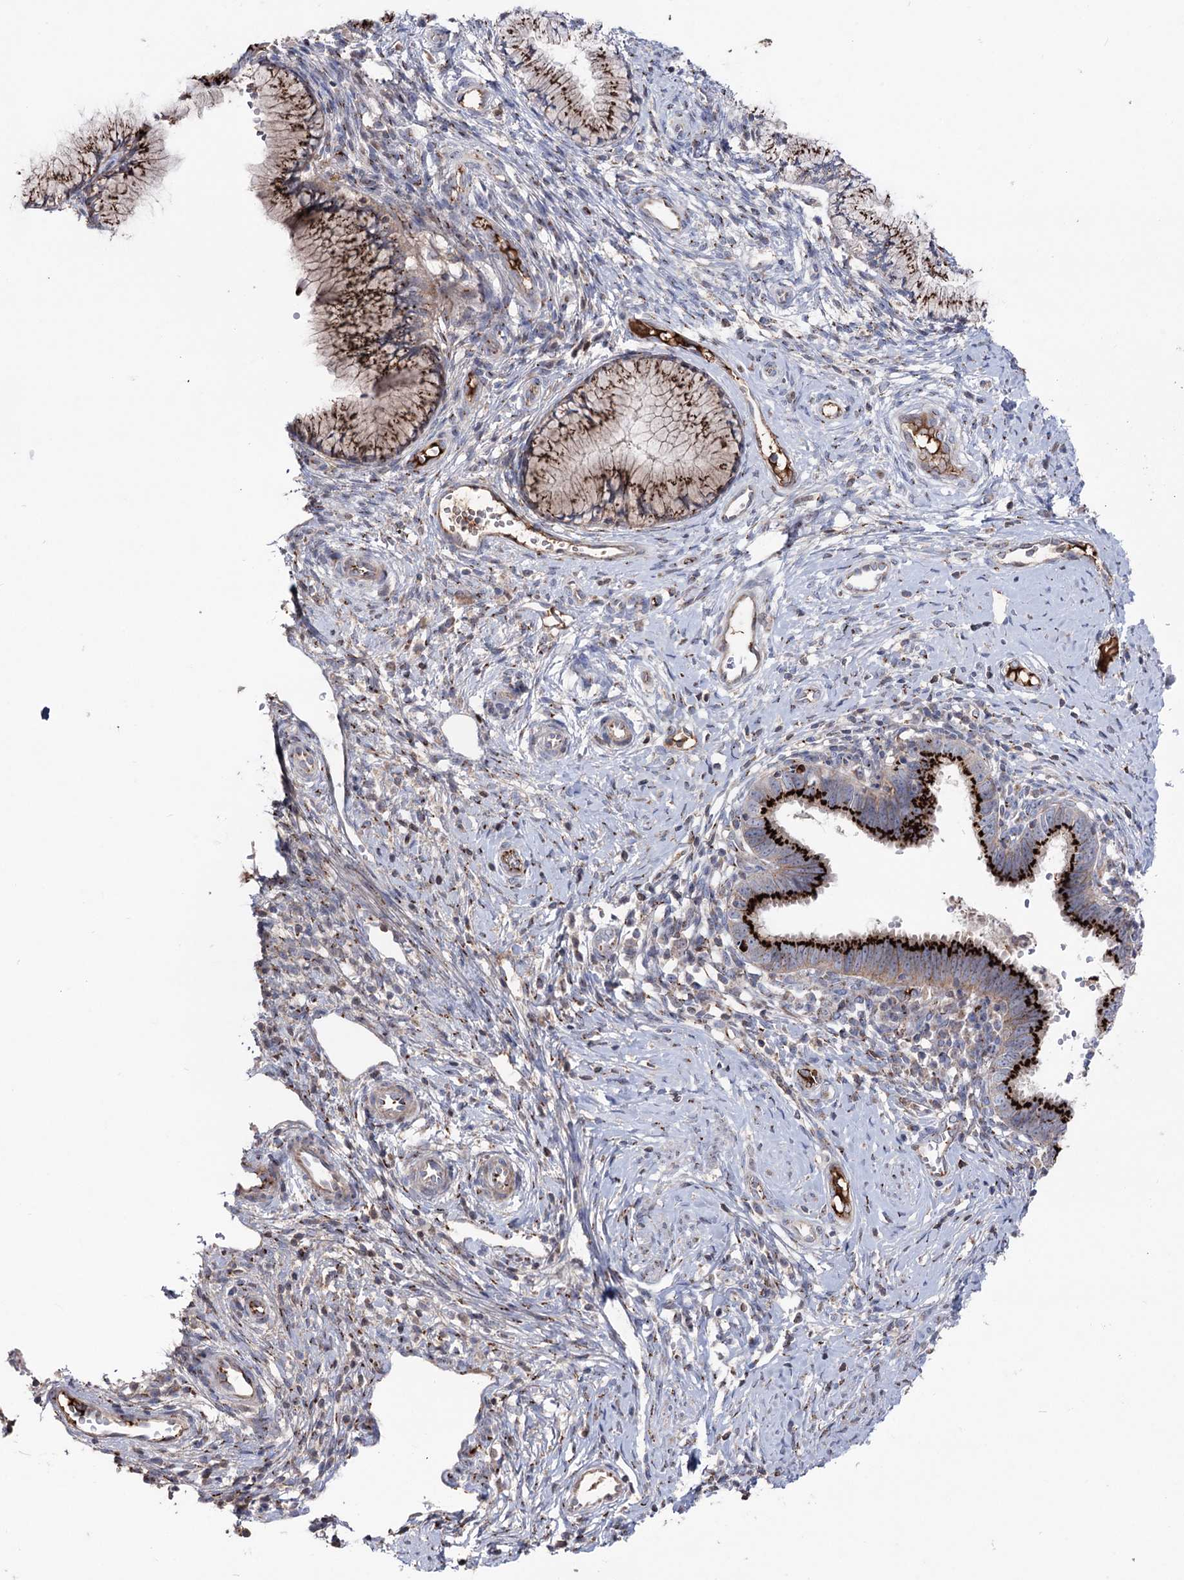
{"staining": {"intensity": "strong", "quantity": ">75%", "location": "cytoplasmic/membranous"}, "tissue": "cervical cancer", "cell_type": "Tumor cells", "image_type": "cancer", "snomed": [{"axis": "morphology", "description": "Adenocarcinoma, NOS"}, {"axis": "topography", "description": "Cervix"}], "caption": "Protein staining shows strong cytoplasmic/membranous positivity in approximately >75% of tumor cells in adenocarcinoma (cervical). (DAB (3,3'-diaminobenzidine) IHC with brightfield microscopy, high magnification).", "gene": "ARHGAP20", "patient": {"sex": "female", "age": 36}}